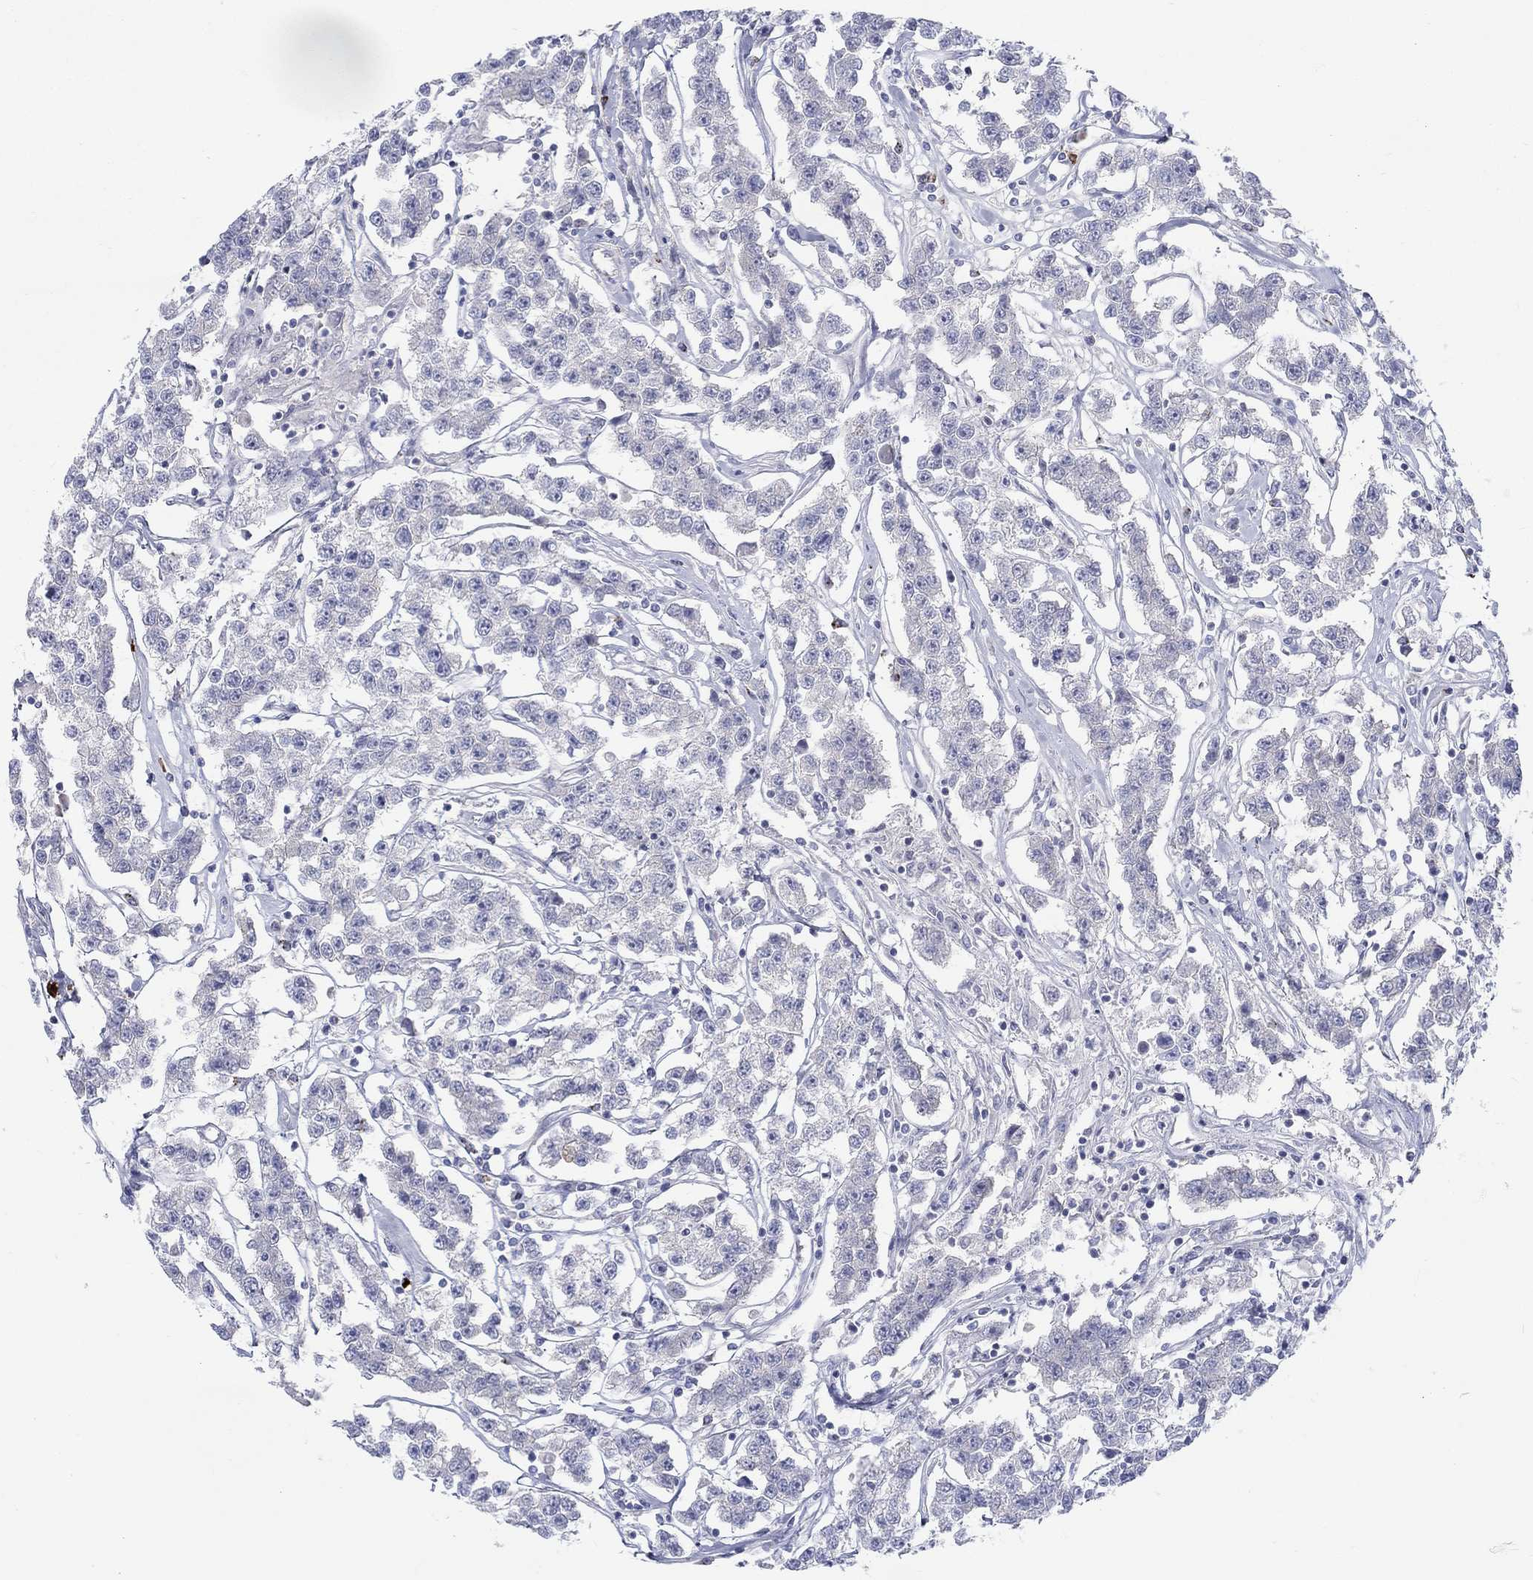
{"staining": {"intensity": "negative", "quantity": "none", "location": "none"}, "tissue": "testis cancer", "cell_type": "Tumor cells", "image_type": "cancer", "snomed": [{"axis": "morphology", "description": "Seminoma, NOS"}, {"axis": "topography", "description": "Testis"}], "caption": "Human testis seminoma stained for a protein using IHC displays no expression in tumor cells.", "gene": "BCO2", "patient": {"sex": "male", "age": 59}}